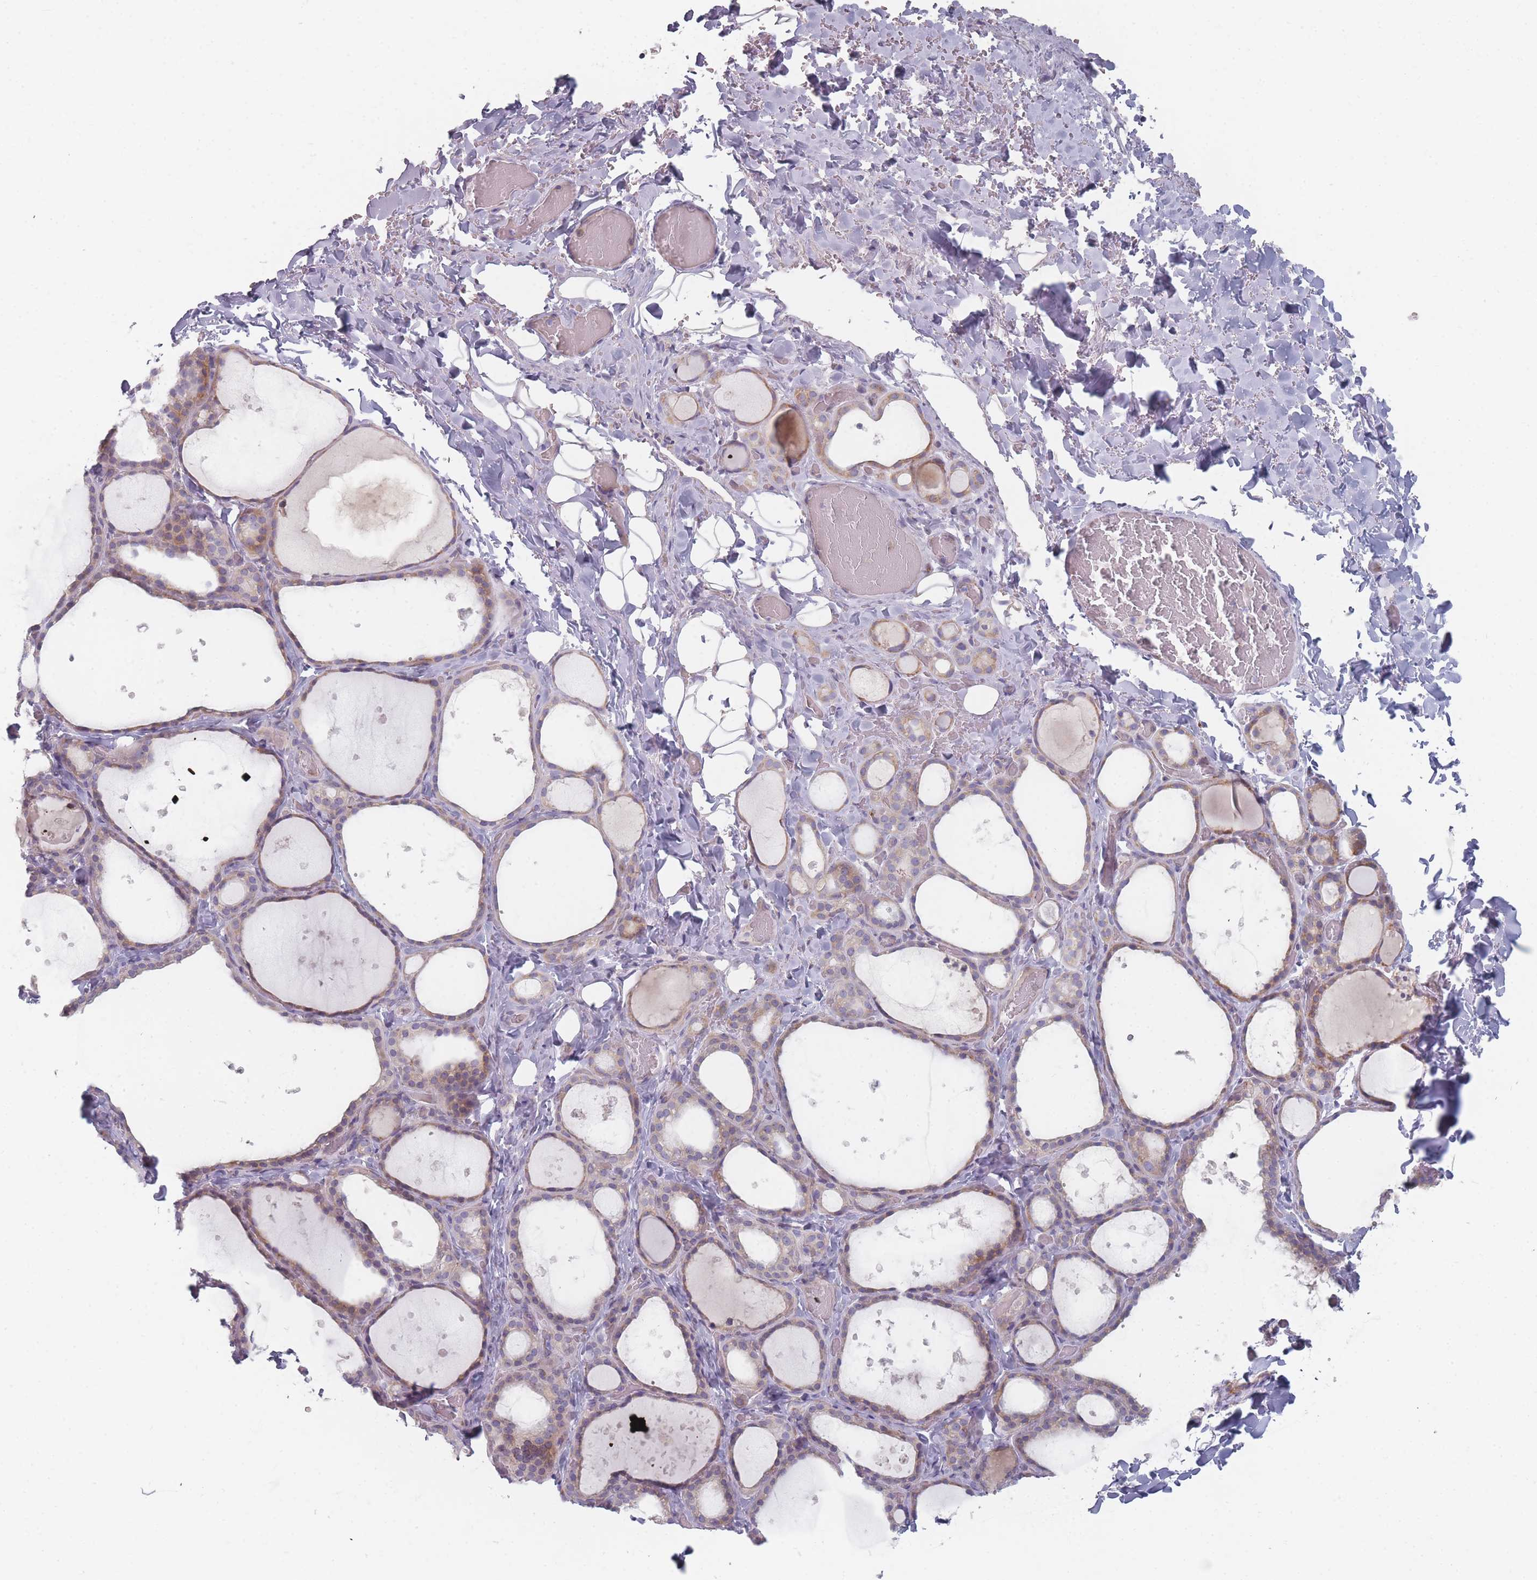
{"staining": {"intensity": "weak", "quantity": ">75%", "location": "cytoplasmic/membranous"}, "tissue": "thyroid gland", "cell_type": "Glandular cells", "image_type": "normal", "snomed": [{"axis": "morphology", "description": "Normal tissue, NOS"}, {"axis": "topography", "description": "Thyroid gland"}], "caption": "IHC micrograph of normal thyroid gland stained for a protein (brown), which reveals low levels of weak cytoplasmic/membranous positivity in approximately >75% of glandular cells.", "gene": "CACNG5", "patient": {"sex": "female", "age": 44}}